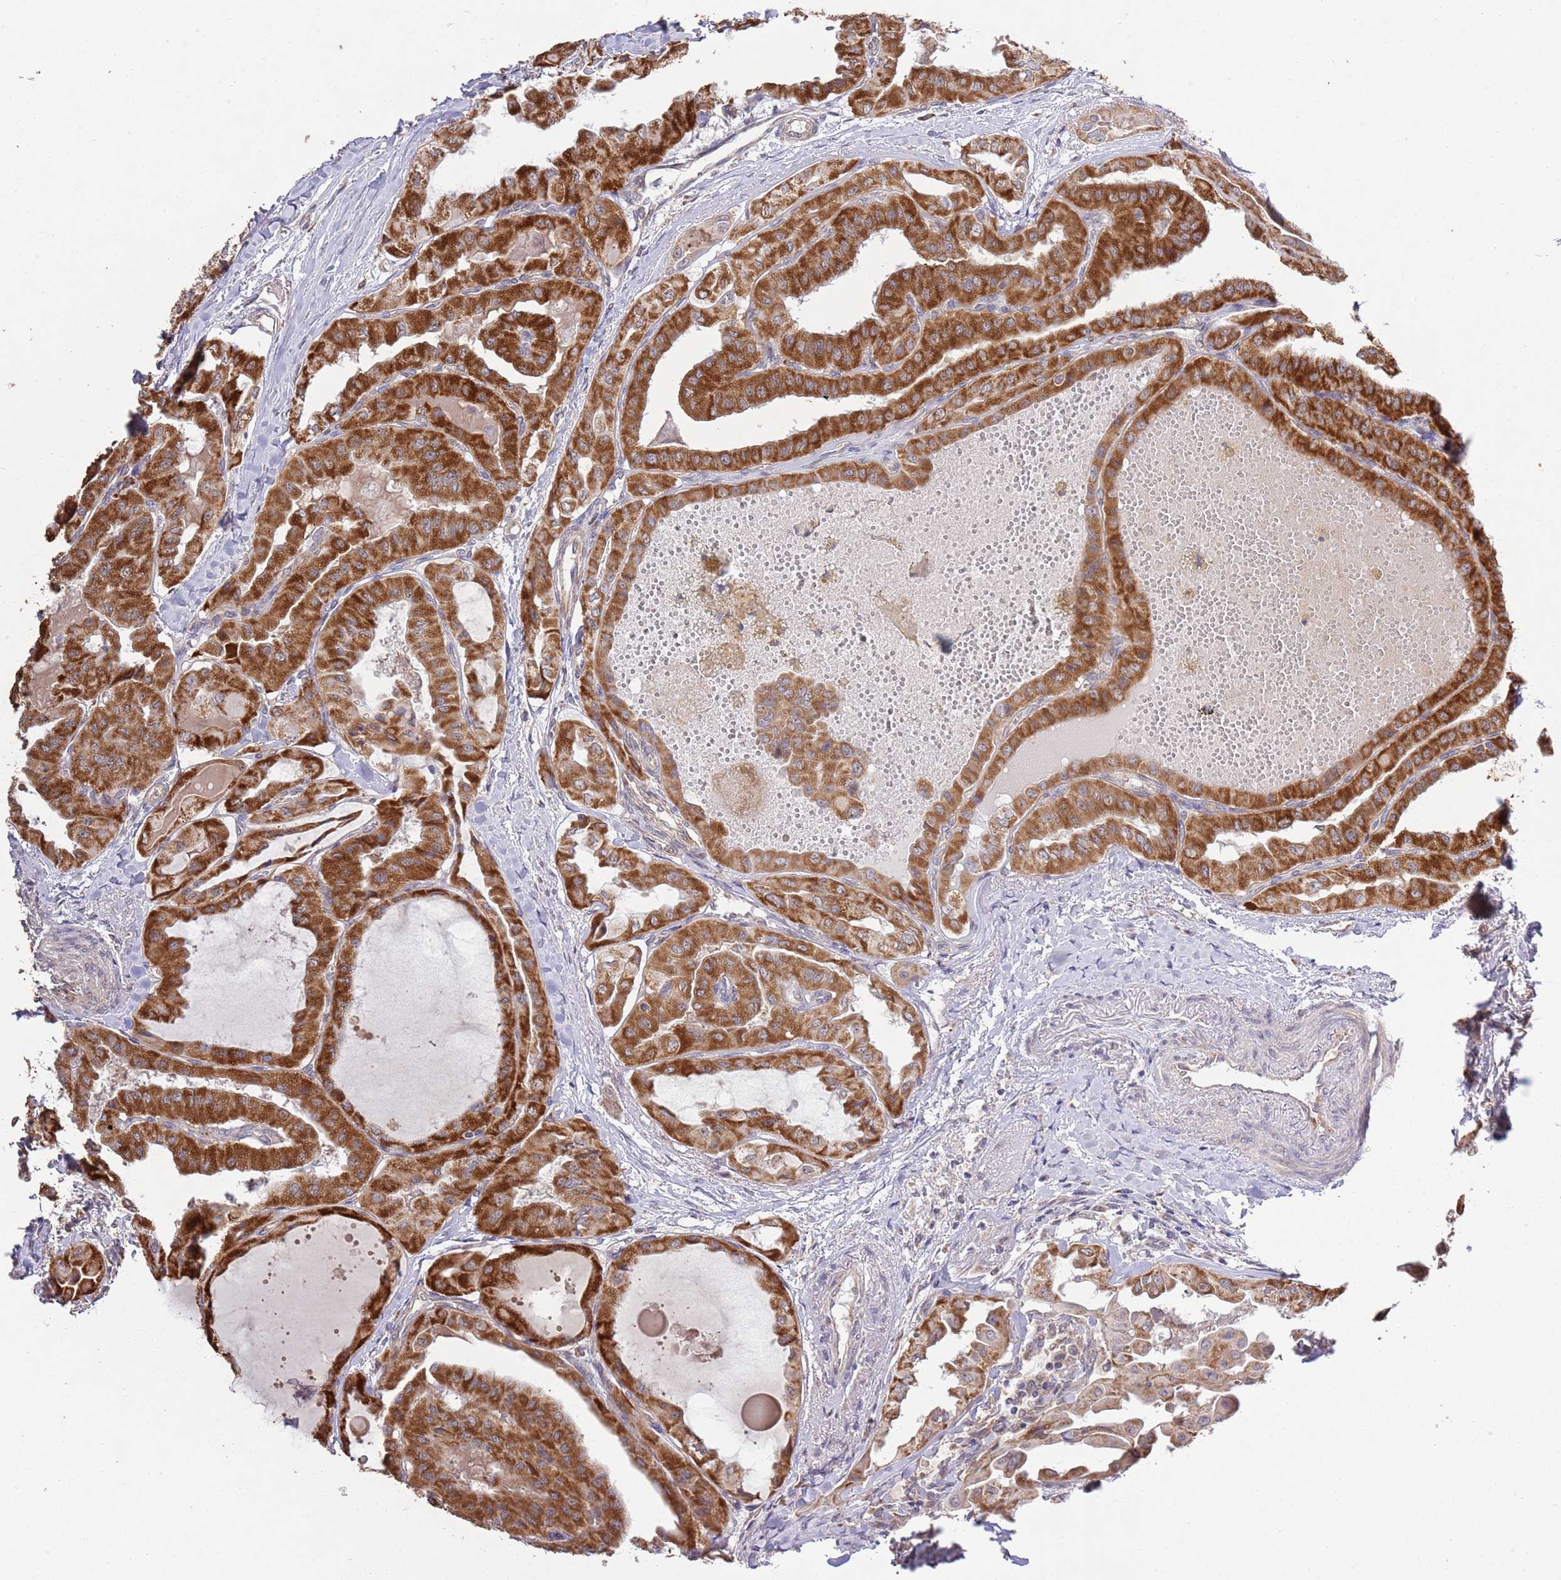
{"staining": {"intensity": "strong", "quantity": ">75%", "location": "cytoplasmic/membranous"}, "tissue": "thyroid cancer", "cell_type": "Tumor cells", "image_type": "cancer", "snomed": [{"axis": "morphology", "description": "Papillary adenocarcinoma, NOS"}, {"axis": "topography", "description": "Thyroid gland"}], "caption": "Thyroid cancer stained for a protein shows strong cytoplasmic/membranous positivity in tumor cells.", "gene": "IVD", "patient": {"sex": "female", "age": 59}}